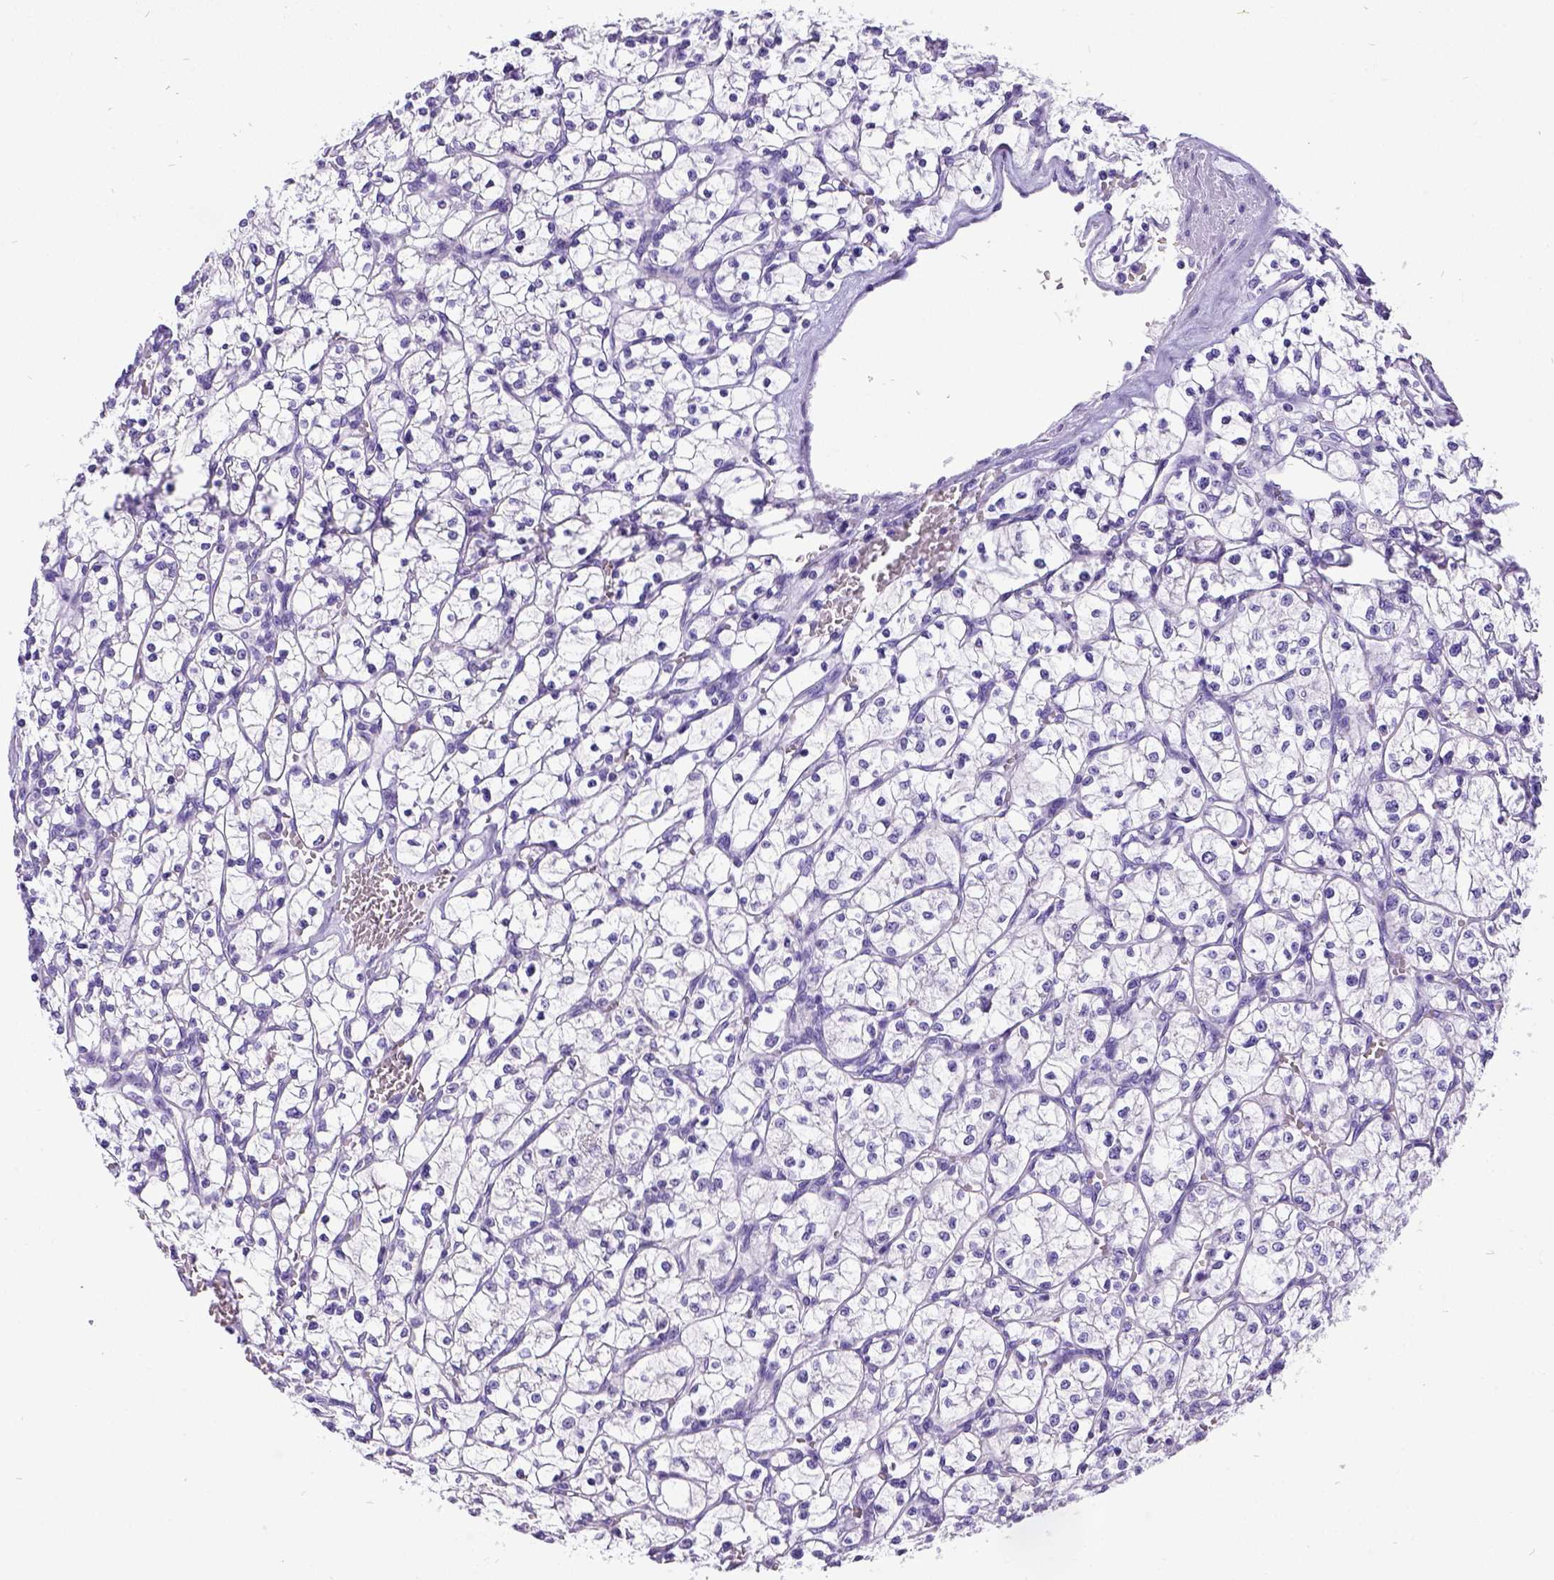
{"staining": {"intensity": "negative", "quantity": "none", "location": "none"}, "tissue": "renal cancer", "cell_type": "Tumor cells", "image_type": "cancer", "snomed": [{"axis": "morphology", "description": "Adenocarcinoma, NOS"}, {"axis": "topography", "description": "Kidney"}], "caption": "Immunohistochemical staining of human adenocarcinoma (renal) demonstrates no significant staining in tumor cells.", "gene": "SATB2", "patient": {"sex": "female", "age": 64}}